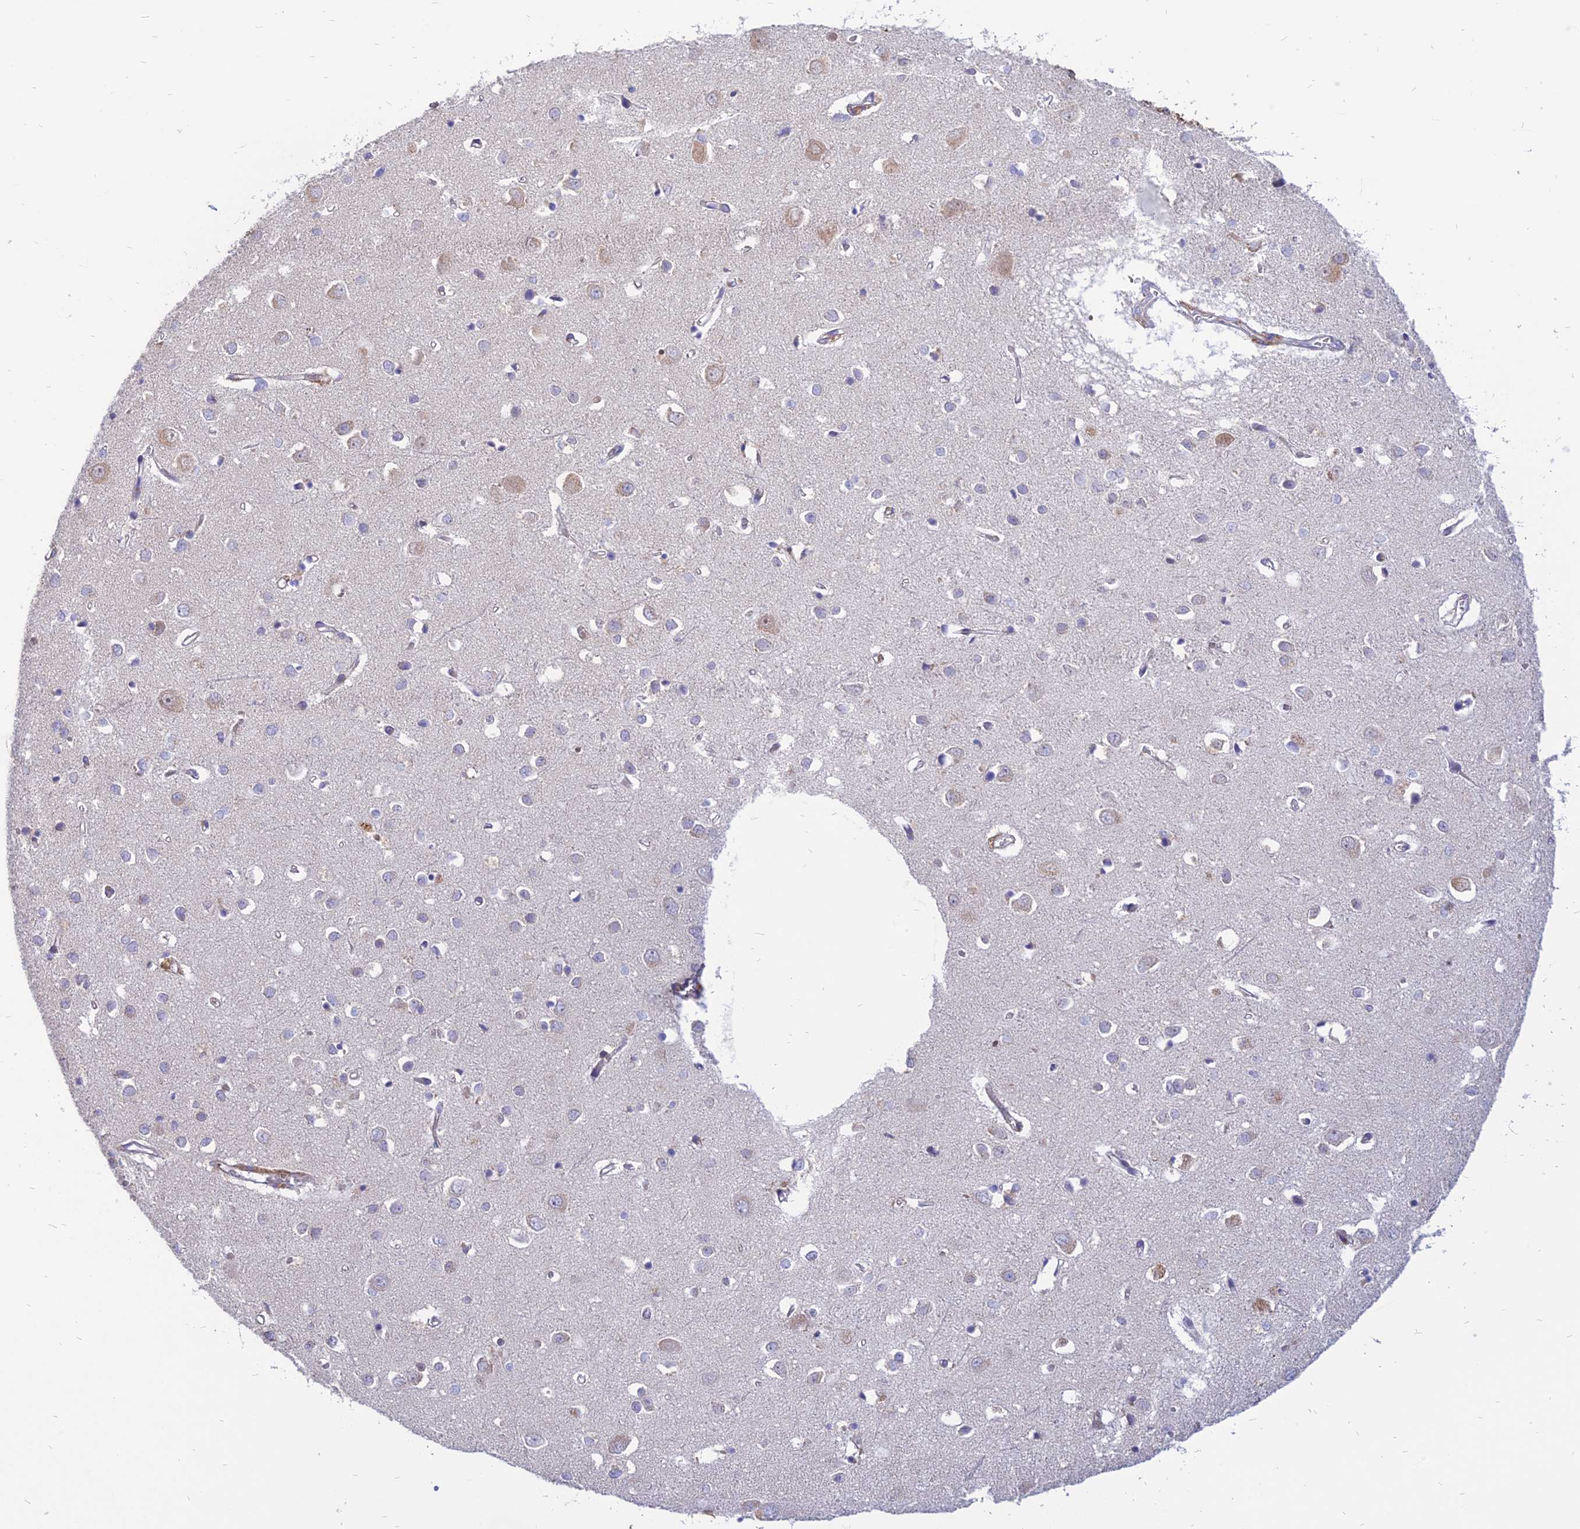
{"staining": {"intensity": "weak", "quantity": "25%-75%", "location": "cytoplasmic/membranous"}, "tissue": "cerebral cortex", "cell_type": "Endothelial cells", "image_type": "normal", "snomed": [{"axis": "morphology", "description": "Normal tissue, NOS"}, {"axis": "topography", "description": "Cerebral cortex"}], "caption": "A micrograph of human cerebral cortex stained for a protein exhibits weak cytoplasmic/membranous brown staining in endothelial cells. (DAB (3,3'-diaminobenzidine) IHC with brightfield microscopy, high magnification).", "gene": "PHKA2", "patient": {"sex": "female", "age": 64}}